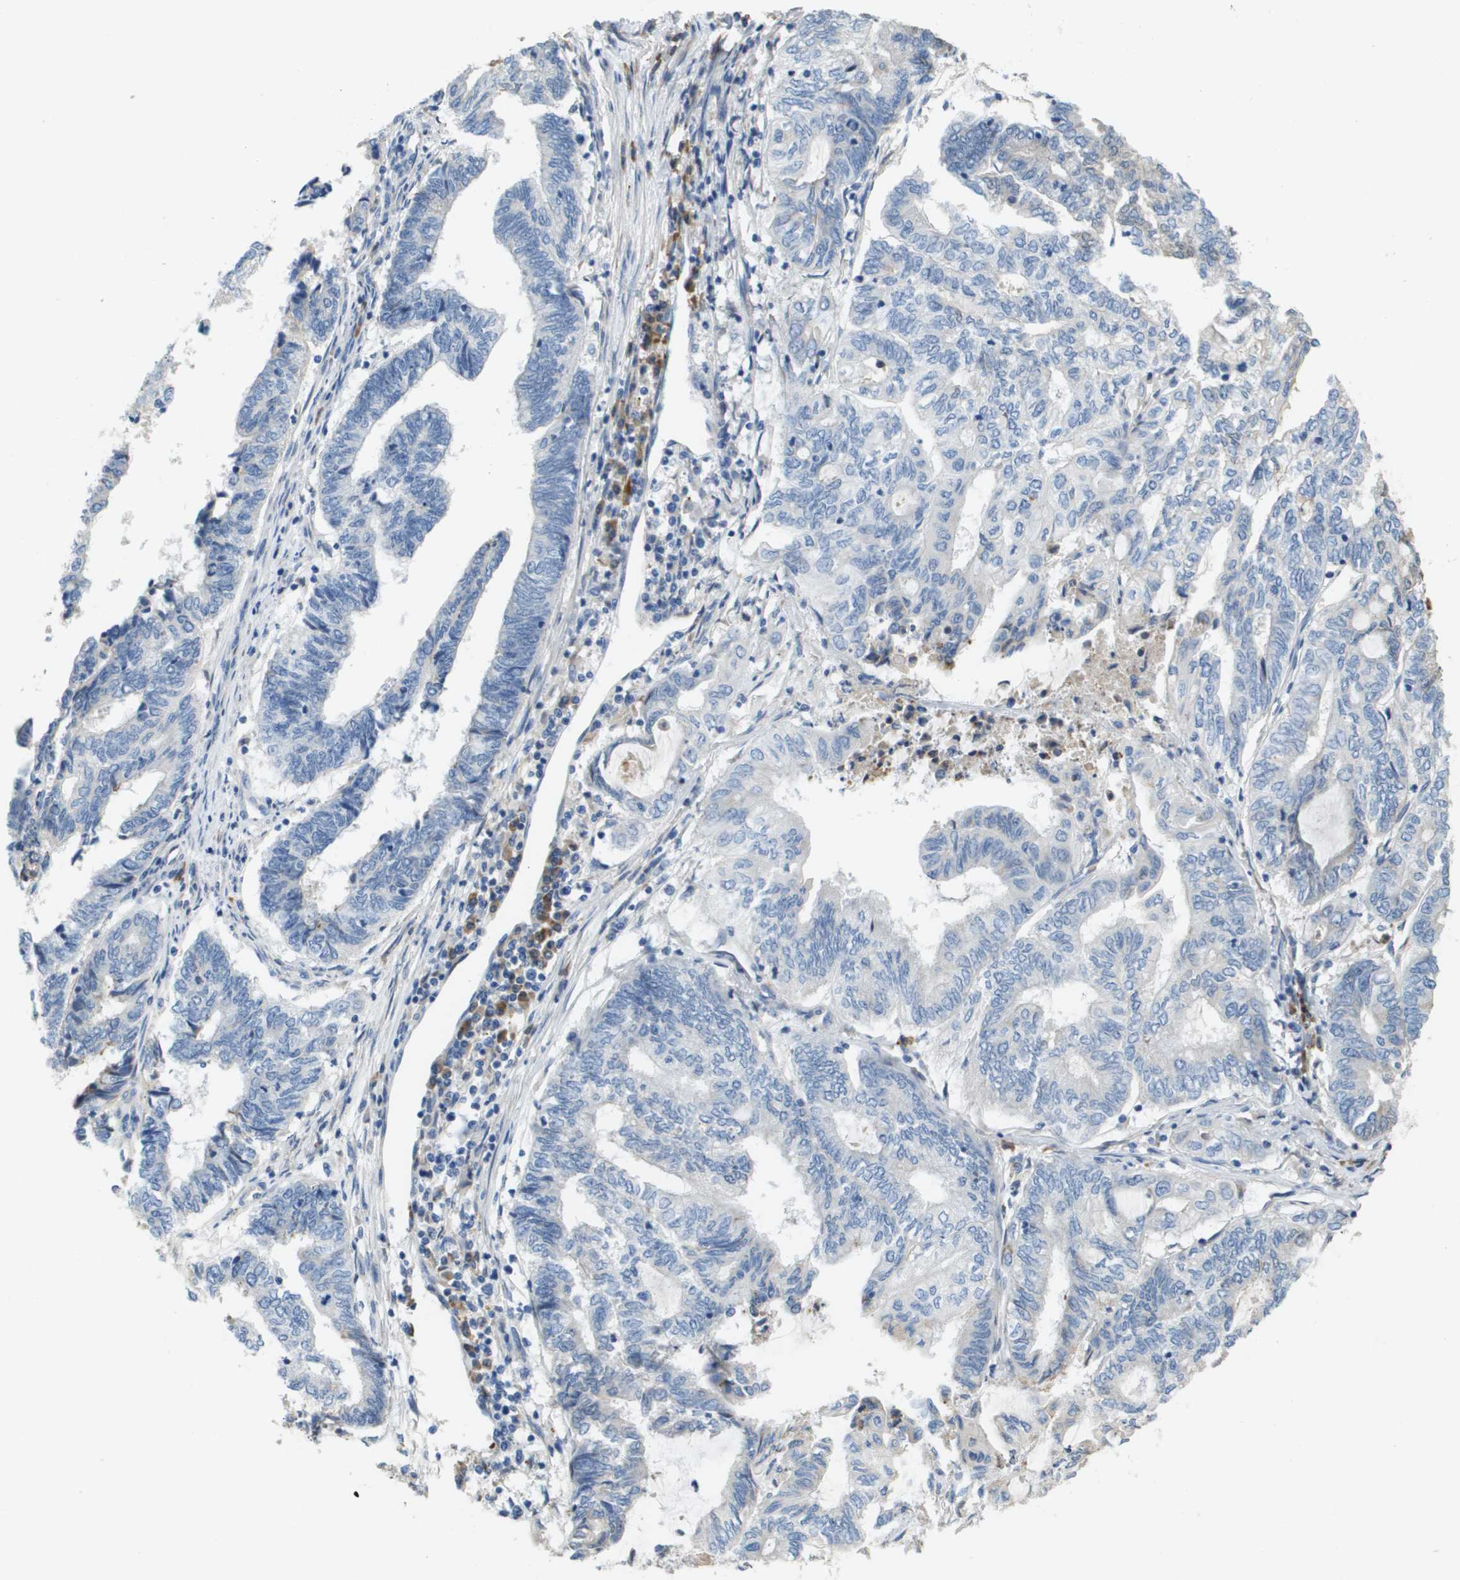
{"staining": {"intensity": "negative", "quantity": "none", "location": "none"}, "tissue": "endometrial cancer", "cell_type": "Tumor cells", "image_type": "cancer", "snomed": [{"axis": "morphology", "description": "Adenocarcinoma, NOS"}, {"axis": "topography", "description": "Uterus"}, {"axis": "topography", "description": "Endometrium"}], "caption": "Protein analysis of endometrial adenocarcinoma shows no significant expression in tumor cells. The staining was performed using DAB to visualize the protein expression in brown, while the nuclei were stained in blue with hematoxylin (Magnification: 20x).", "gene": "CASP10", "patient": {"sex": "female", "age": 70}}